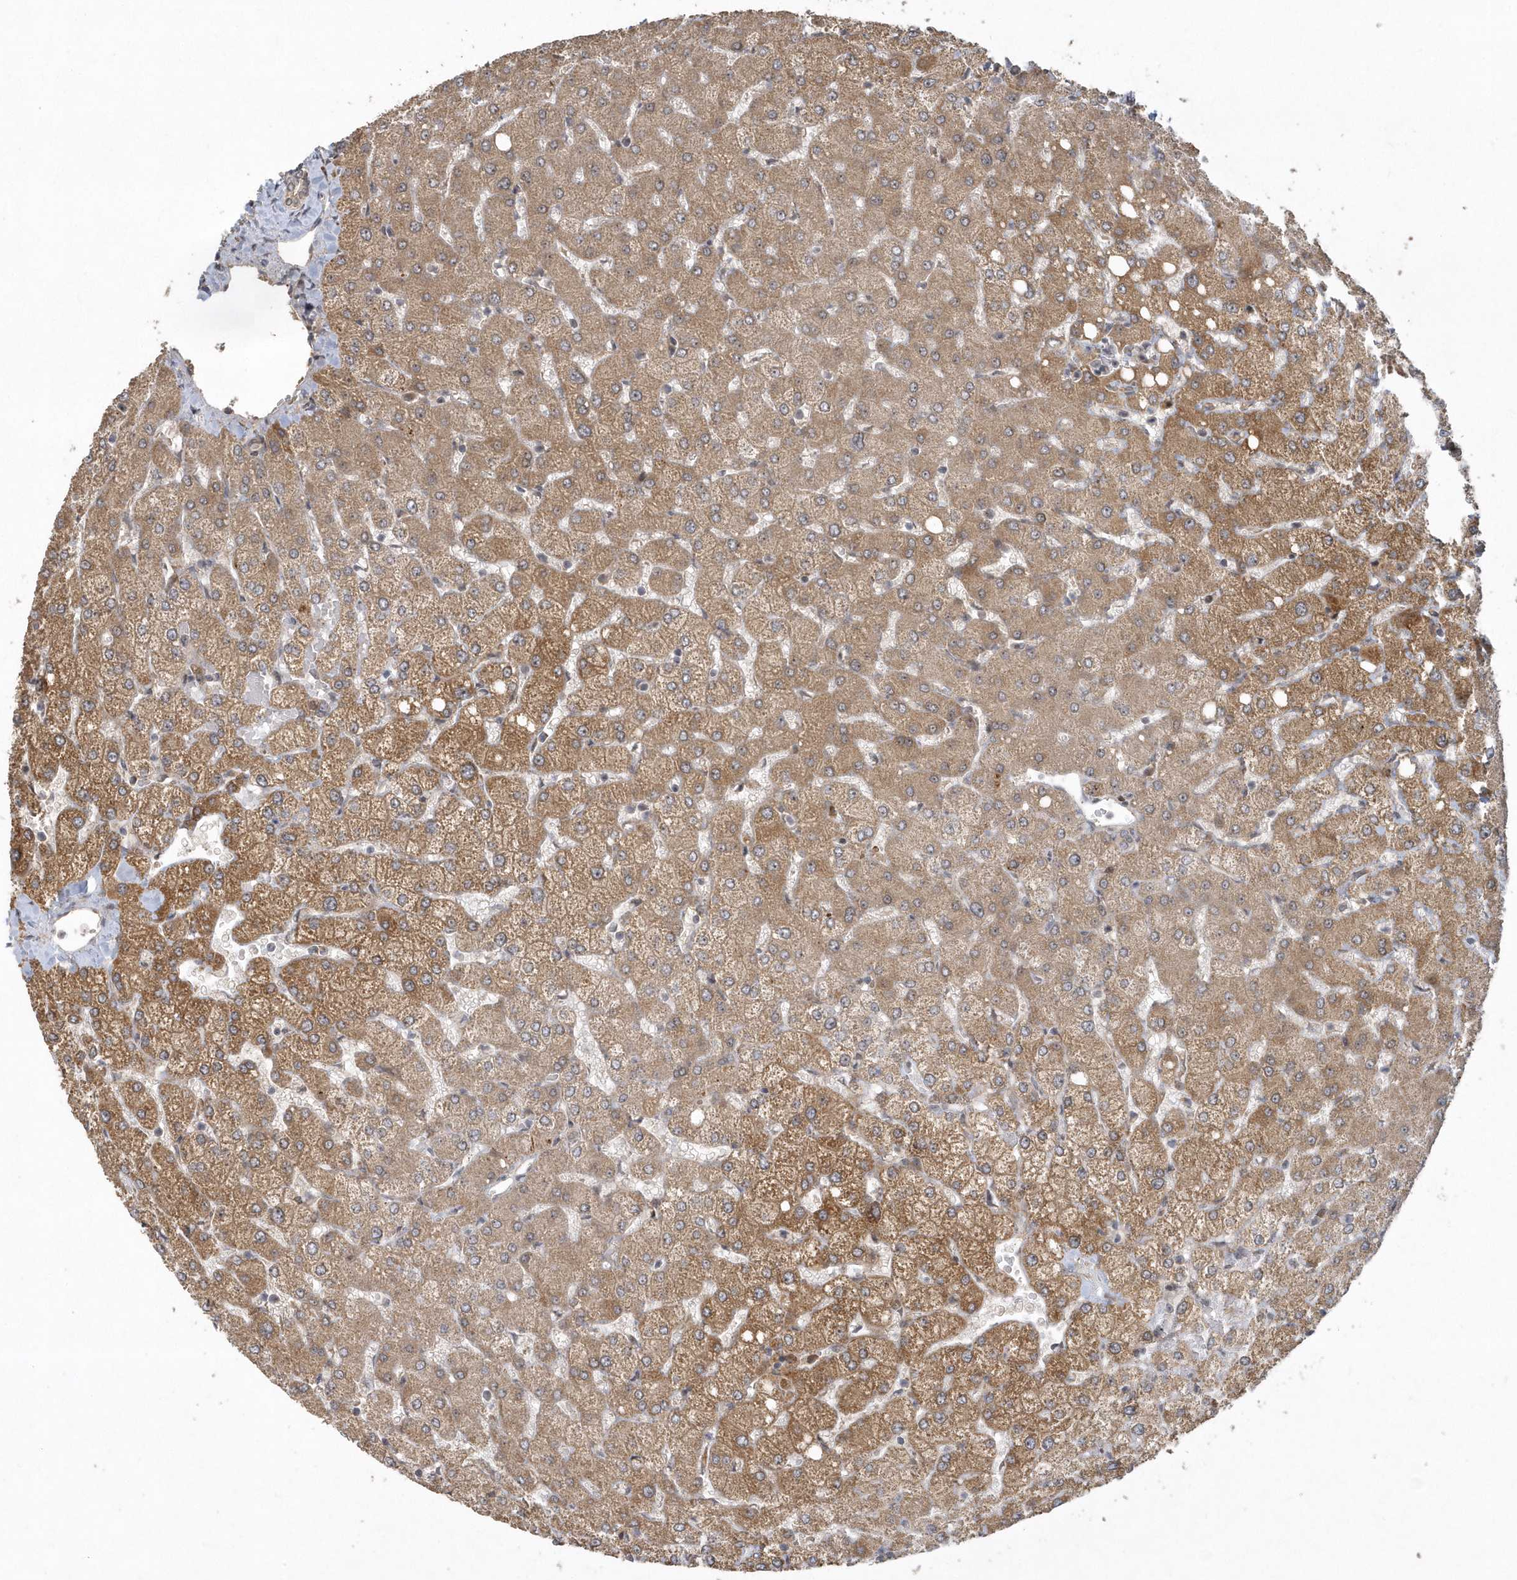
{"staining": {"intensity": "weak", "quantity": ">75%", "location": "cytoplasmic/membranous"}, "tissue": "liver", "cell_type": "Cholangiocytes", "image_type": "normal", "snomed": [{"axis": "morphology", "description": "Normal tissue, NOS"}, {"axis": "topography", "description": "Liver"}], "caption": "Protein expression analysis of unremarkable human liver reveals weak cytoplasmic/membranous staining in about >75% of cholangiocytes. (DAB (3,3'-diaminobenzidine) IHC, brown staining for protein, blue staining for nuclei).", "gene": "TRAIP", "patient": {"sex": "female", "age": 54}}